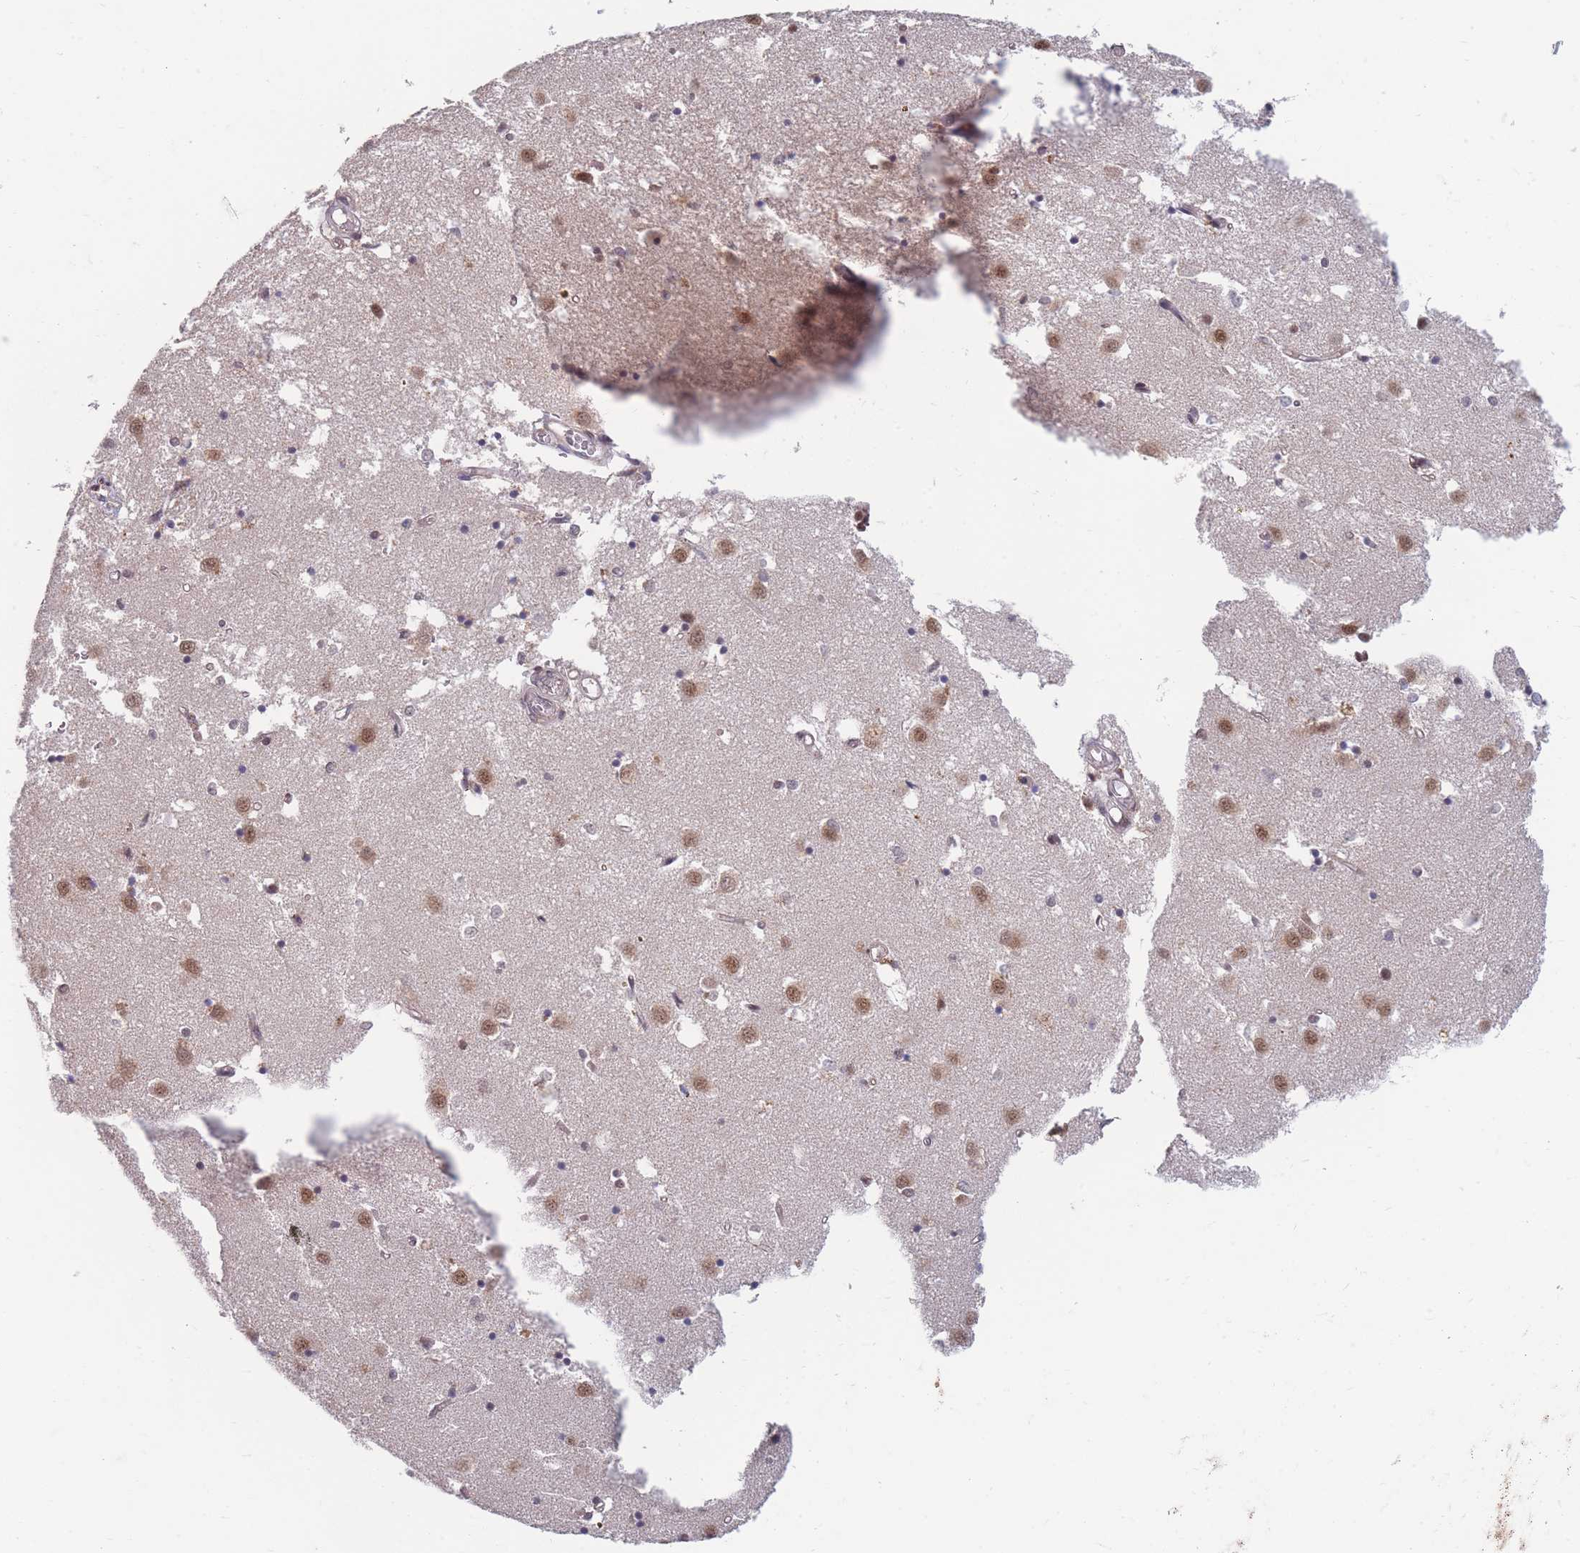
{"staining": {"intensity": "weak", "quantity": "<25%", "location": "nuclear"}, "tissue": "caudate", "cell_type": "Glial cells", "image_type": "normal", "snomed": [{"axis": "morphology", "description": "Normal tissue, NOS"}, {"axis": "topography", "description": "Lateral ventricle wall"}], "caption": "Histopathology image shows no significant protein expression in glial cells of unremarkable caudate. (Stains: DAB IHC with hematoxylin counter stain, Microscopy: brightfield microscopy at high magnification).", "gene": "SNRPA1", "patient": {"sex": "male", "age": 70}}